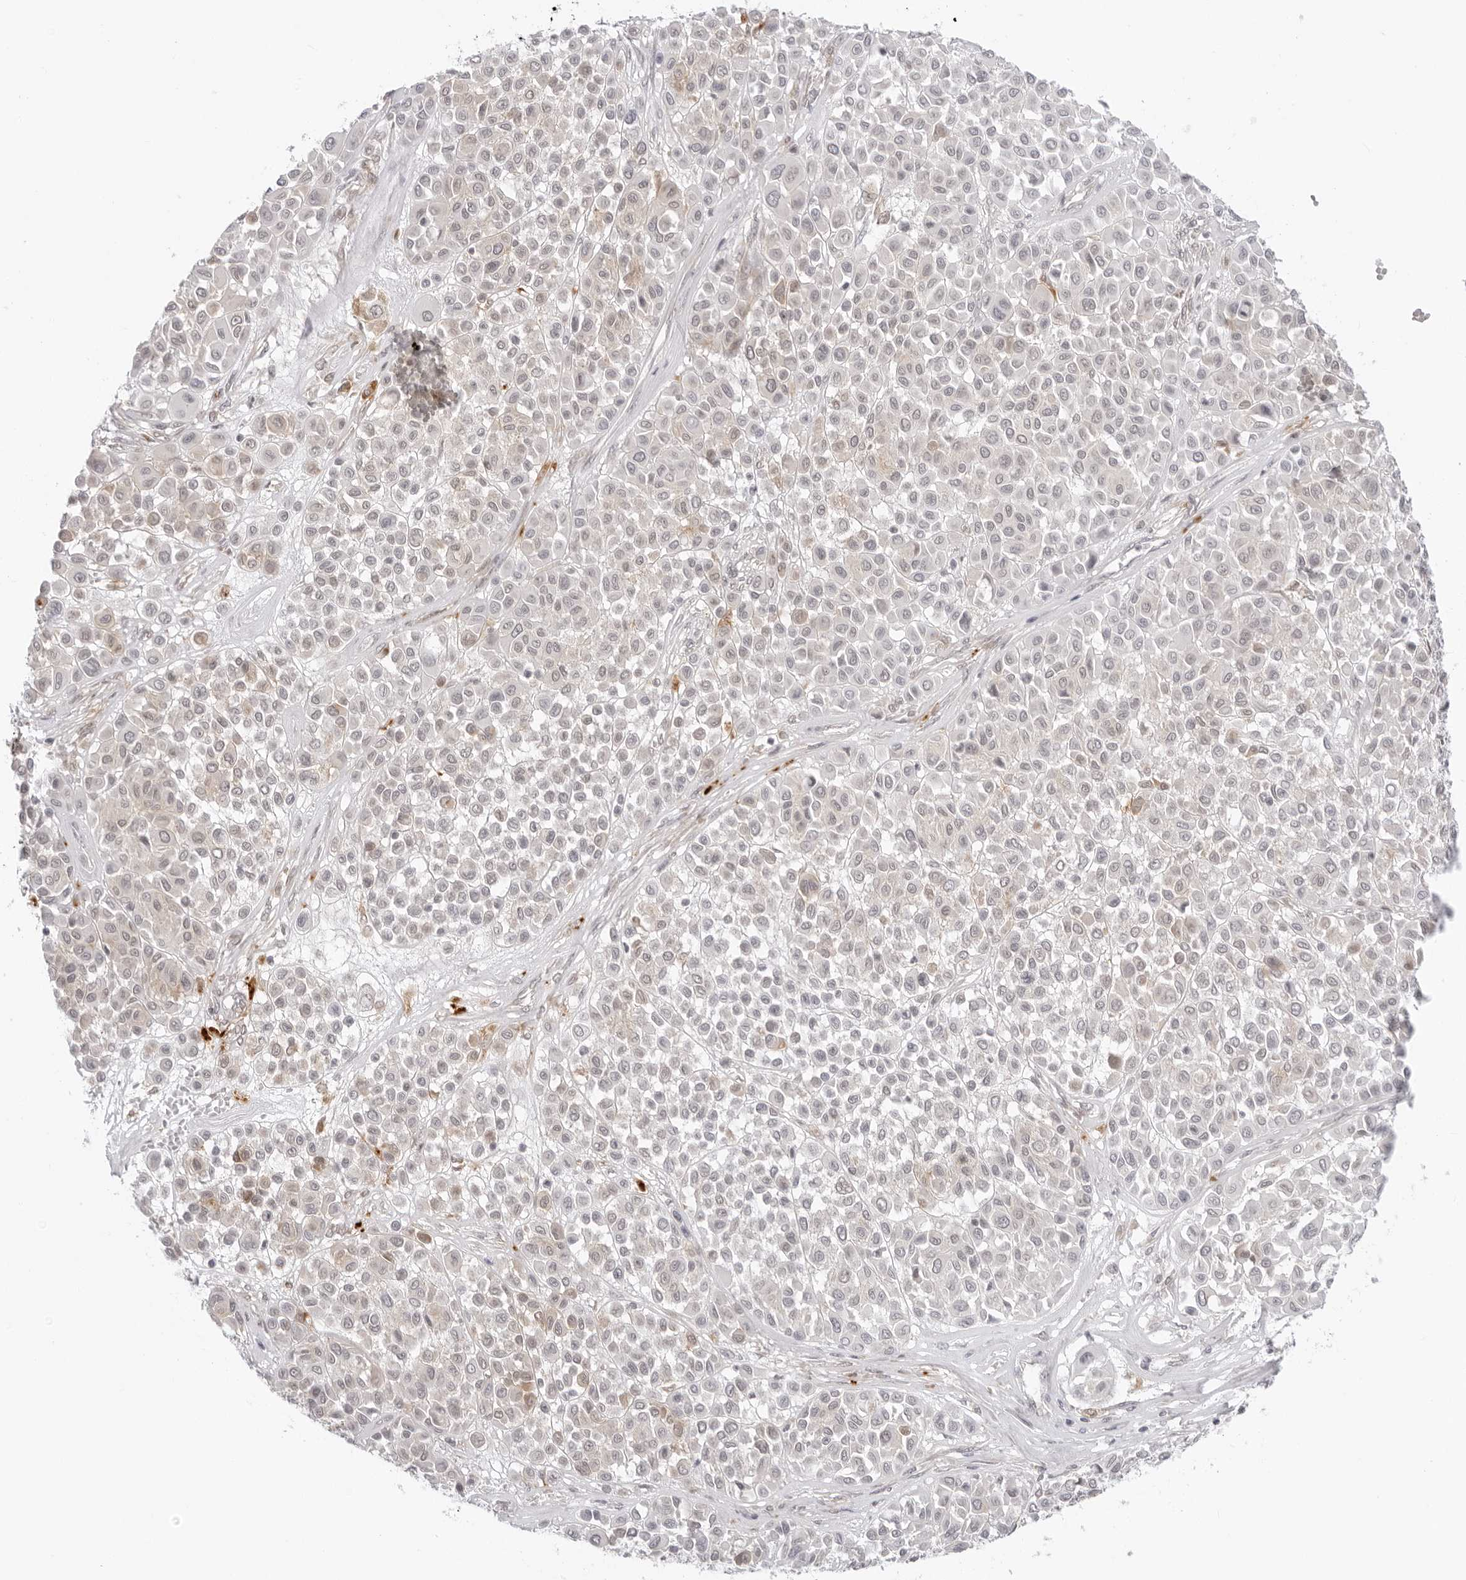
{"staining": {"intensity": "negative", "quantity": "none", "location": "none"}, "tissue": "melanoma", "cell_type": "Tumor cells", "image_type": "cancer", "snomed": [{"axis": "morphology", "description": "Malignant melanoma, Metastatic site"}, {"axis": "topography", "description": "Soft tissue"}], "caption": "Immunohistochemistry image of neoplastic tissue: malignant melanoma (metastatic site) stained with DAB displays no significant protein staining in tumor cells.", "gene": "TRAPPC3", "patient": {"sex": "male", "age": 41}}